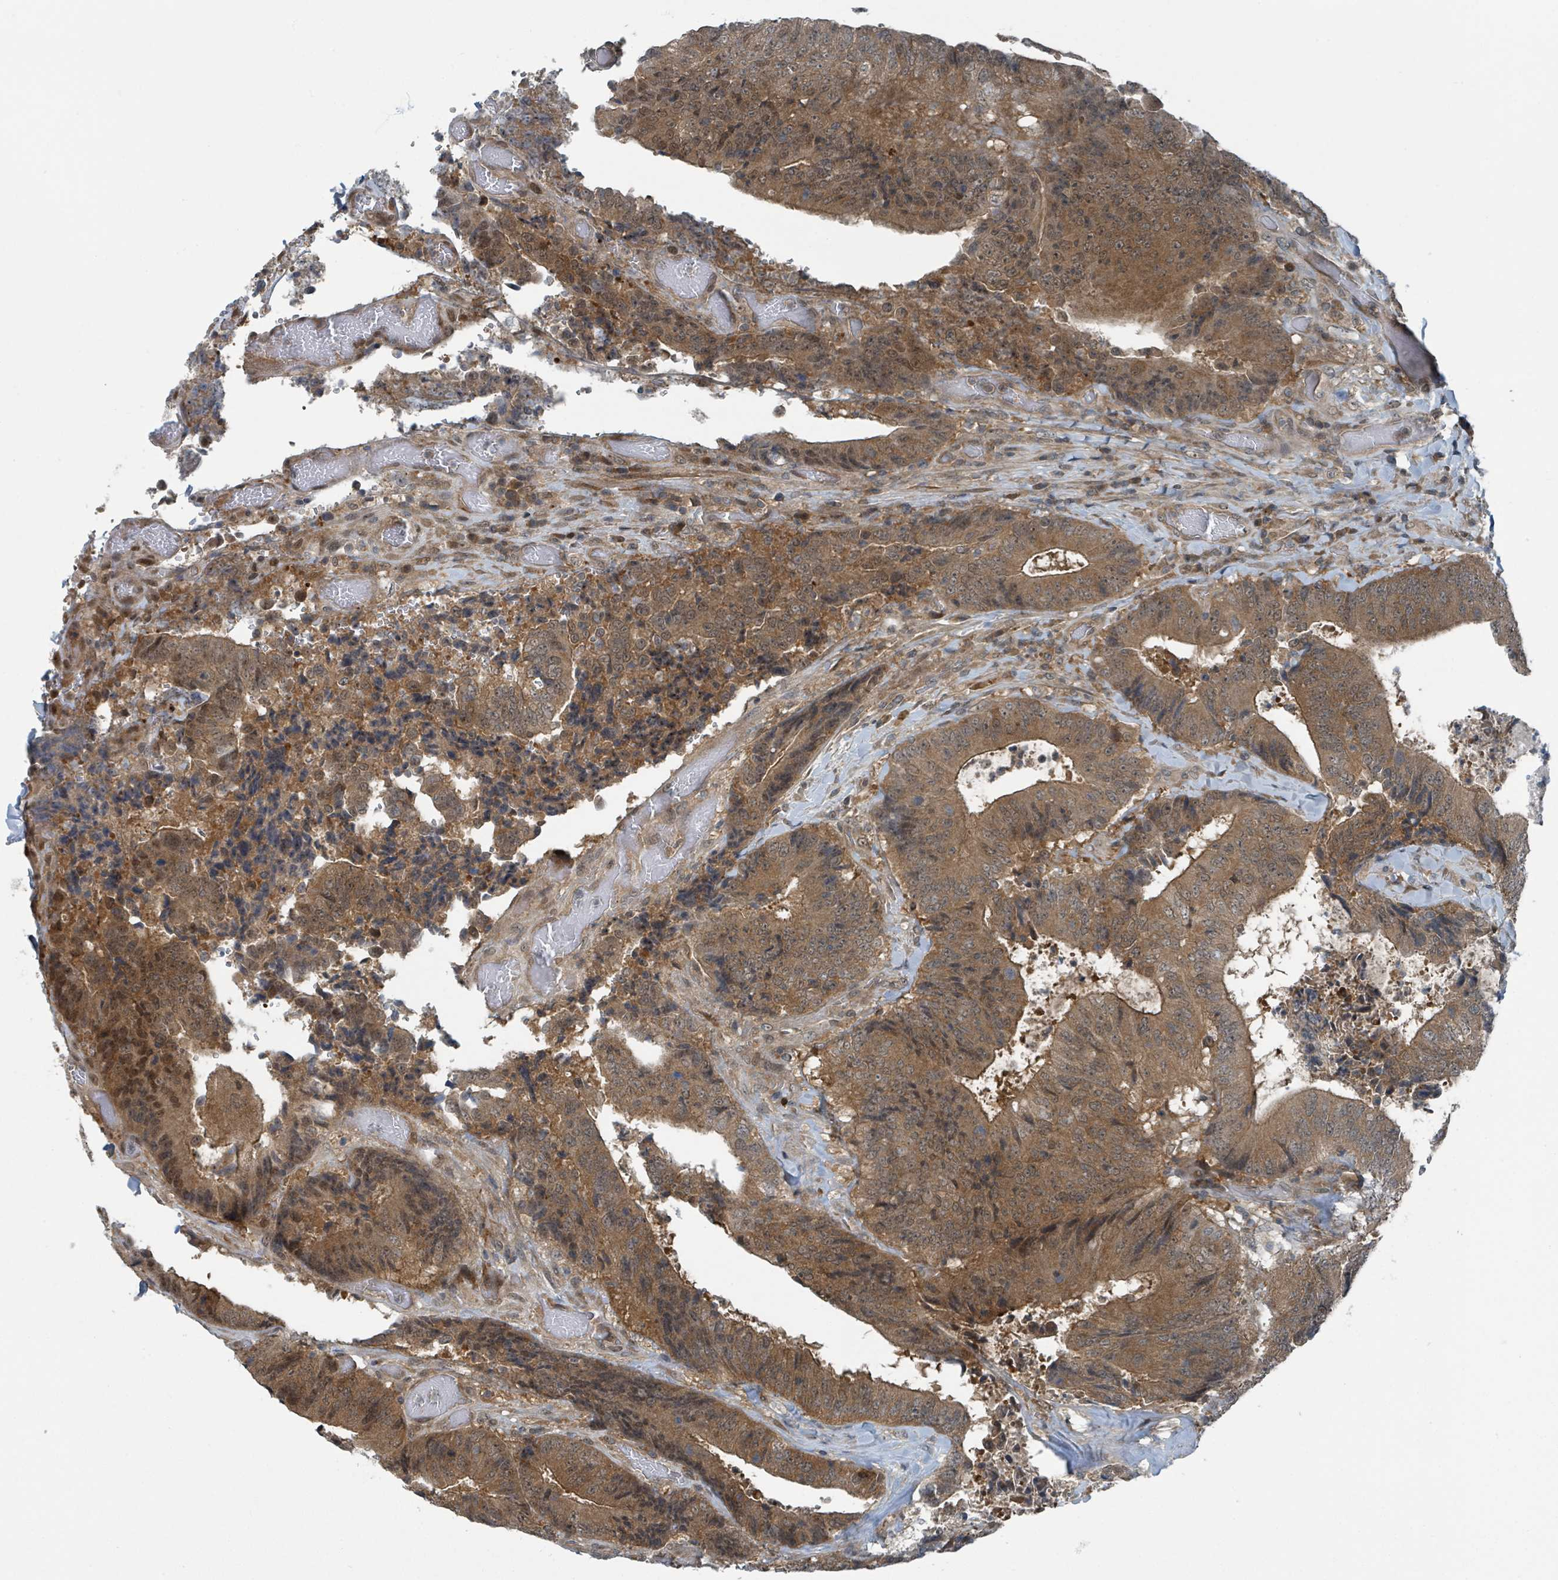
{"staining": {"intensity": "moderate", "quantity": ">75%", "location": "cytoplasmic/membranous,nuclear"}, "tissue": "colorectal cancer", "cell_type": "Tumor cells", "image_type": "cancer", "snomed": [{"axis": "morphology", "description": "Adenocarcinoma, NOS"}, {"axis": "topography", "description": "Rectum"}], "caption": "Immunohistochemistry (IHC) micrograph of human colorectal adenocarcinoma stained for a protein (brown), which exhibits medium levels of moderate cytoplasmic/membranous and nuclear expression in approximately >75% of tumor cells.", "gene": "GOLGA7", "patient": {"sex": "male", "age": 72}}